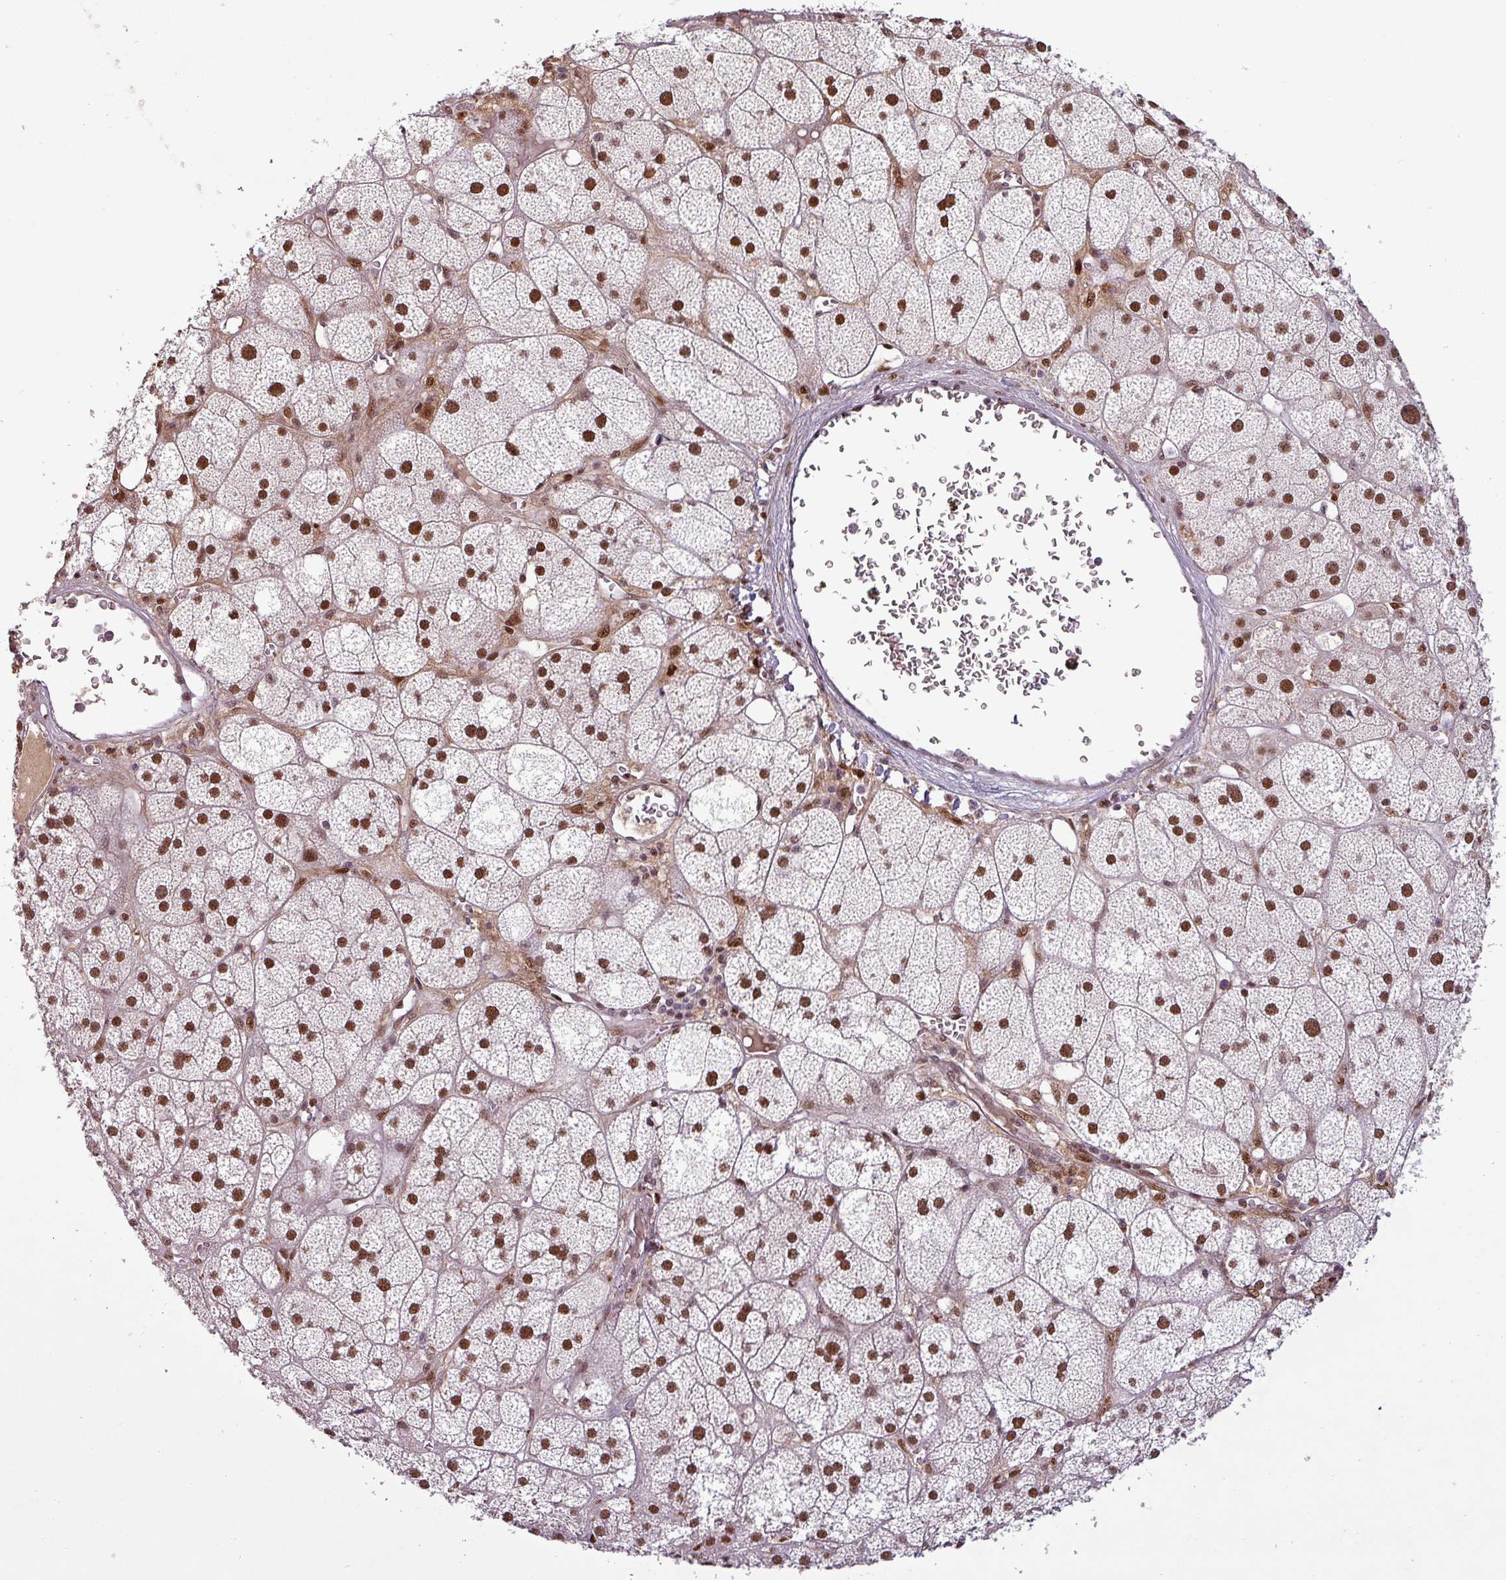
{"staining": {"intensity": "strong", "quantity": ">75%", "location": "nuclear"}, "tissue": "adrenal gland", "cell_type": "Glandular cells", "image_type": "normal", "snomed": [{"axis": "morphology", "description": "Normal tissue, NOS"}, {"axis": "topography", "description": "Adrenal gland"}], "caption": "An immunohistochemistry histopathology image of normal tissue is shown. Protein staining in brown shows strong nuclear positivity in adrenal gland within glandular cells.", "gene": "IRF2BPL", "patient": {"sex": "female", "age": 61}}